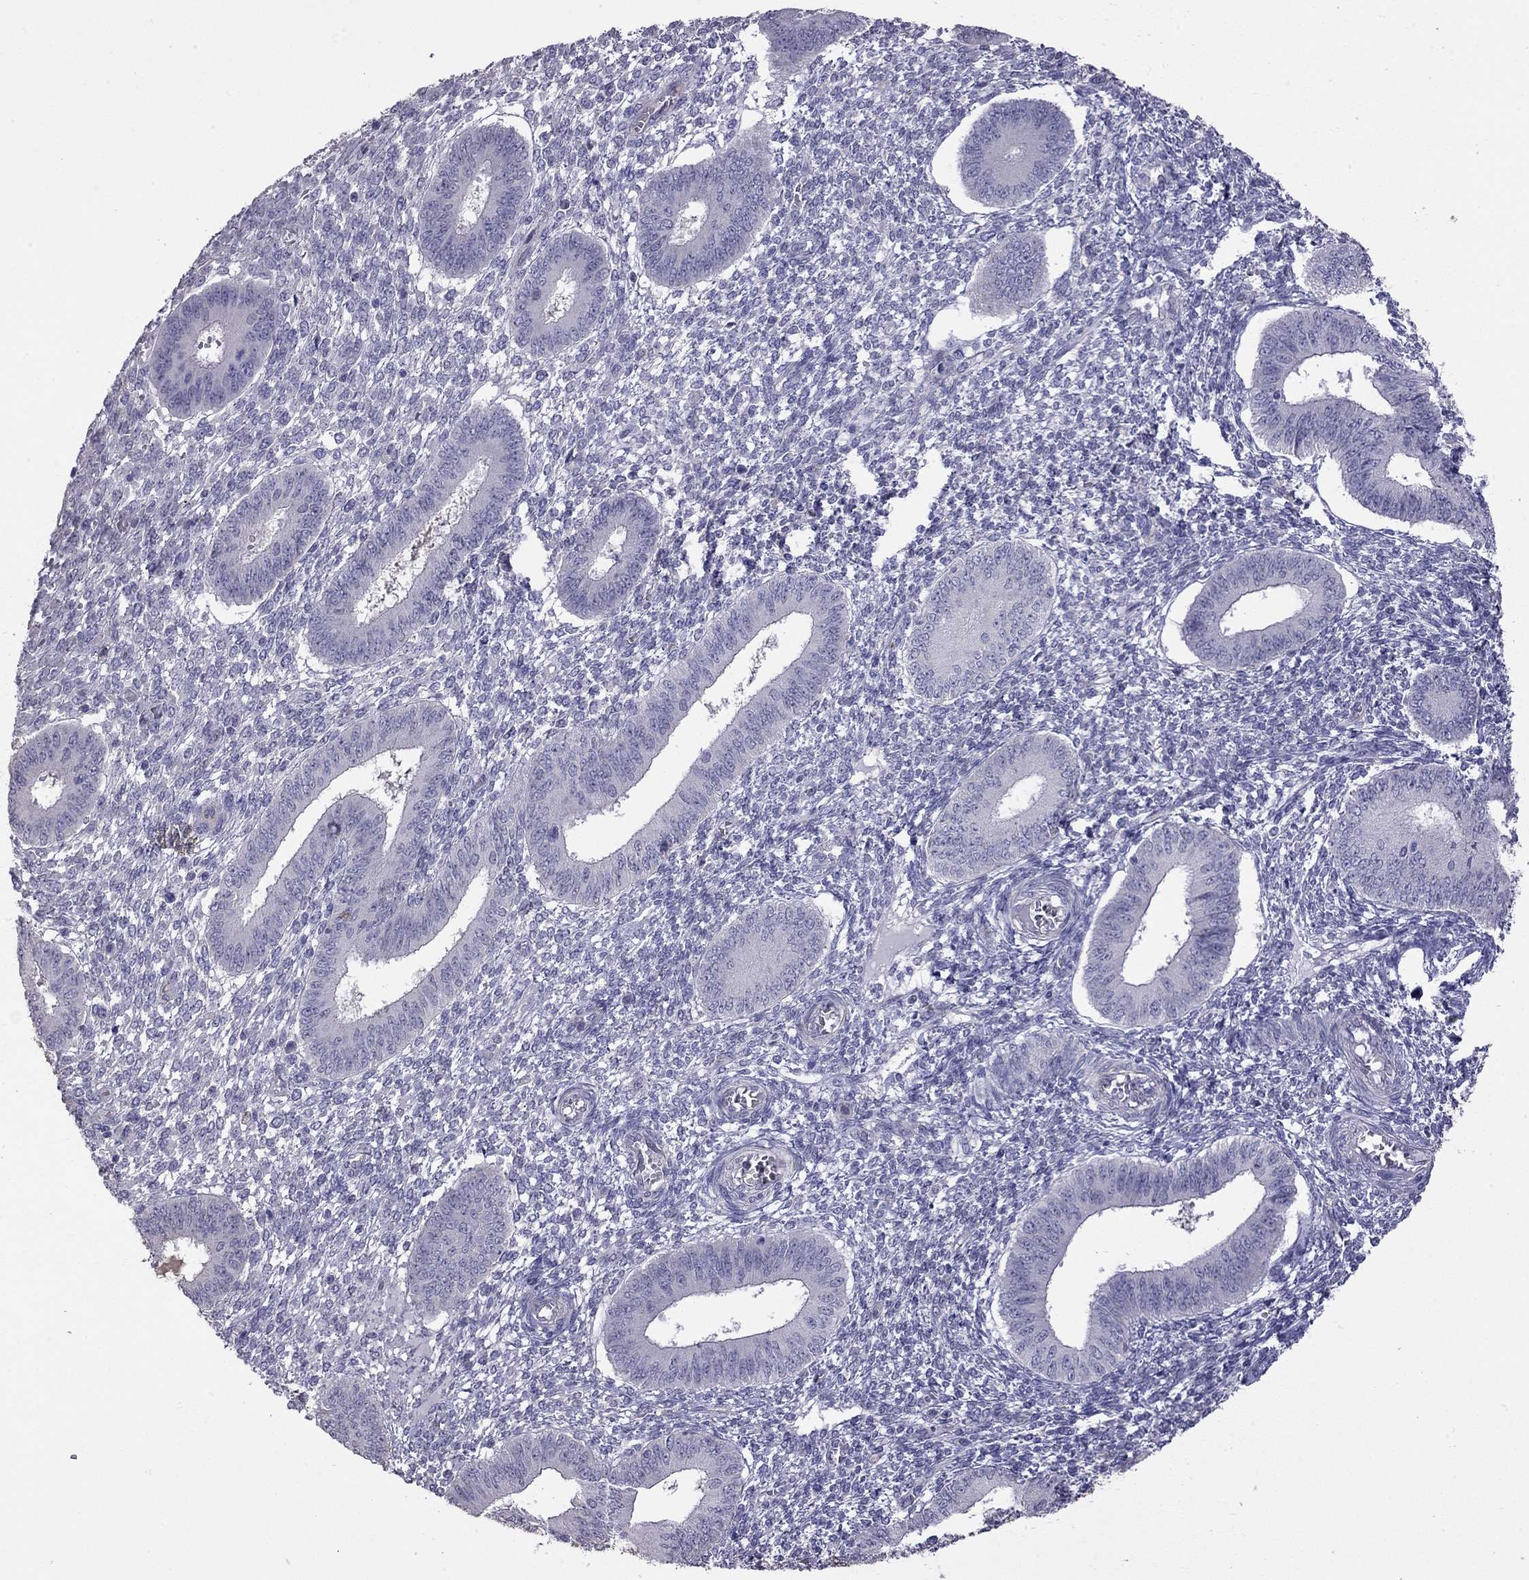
{"staining": {"intensity": "negative", "quantity": "none", "location": "none"}, "tissue": "endometrium", "cell_type": "Cells in endometrial stroma", "image_type": "normal", "snomed": [{"axis": "morphology", "description": "Normal tissue, NOS"}, {"axis": "topography", "description": "Endometrium"}], "caption": "Immunohistochemistry micrograph of unremarkable human endometrium stained for a protein (brown), which displays no expression in cells in endometrial stroma.", "gene": "FEZ1", "patient": {"sex": "female", "age": 42}}